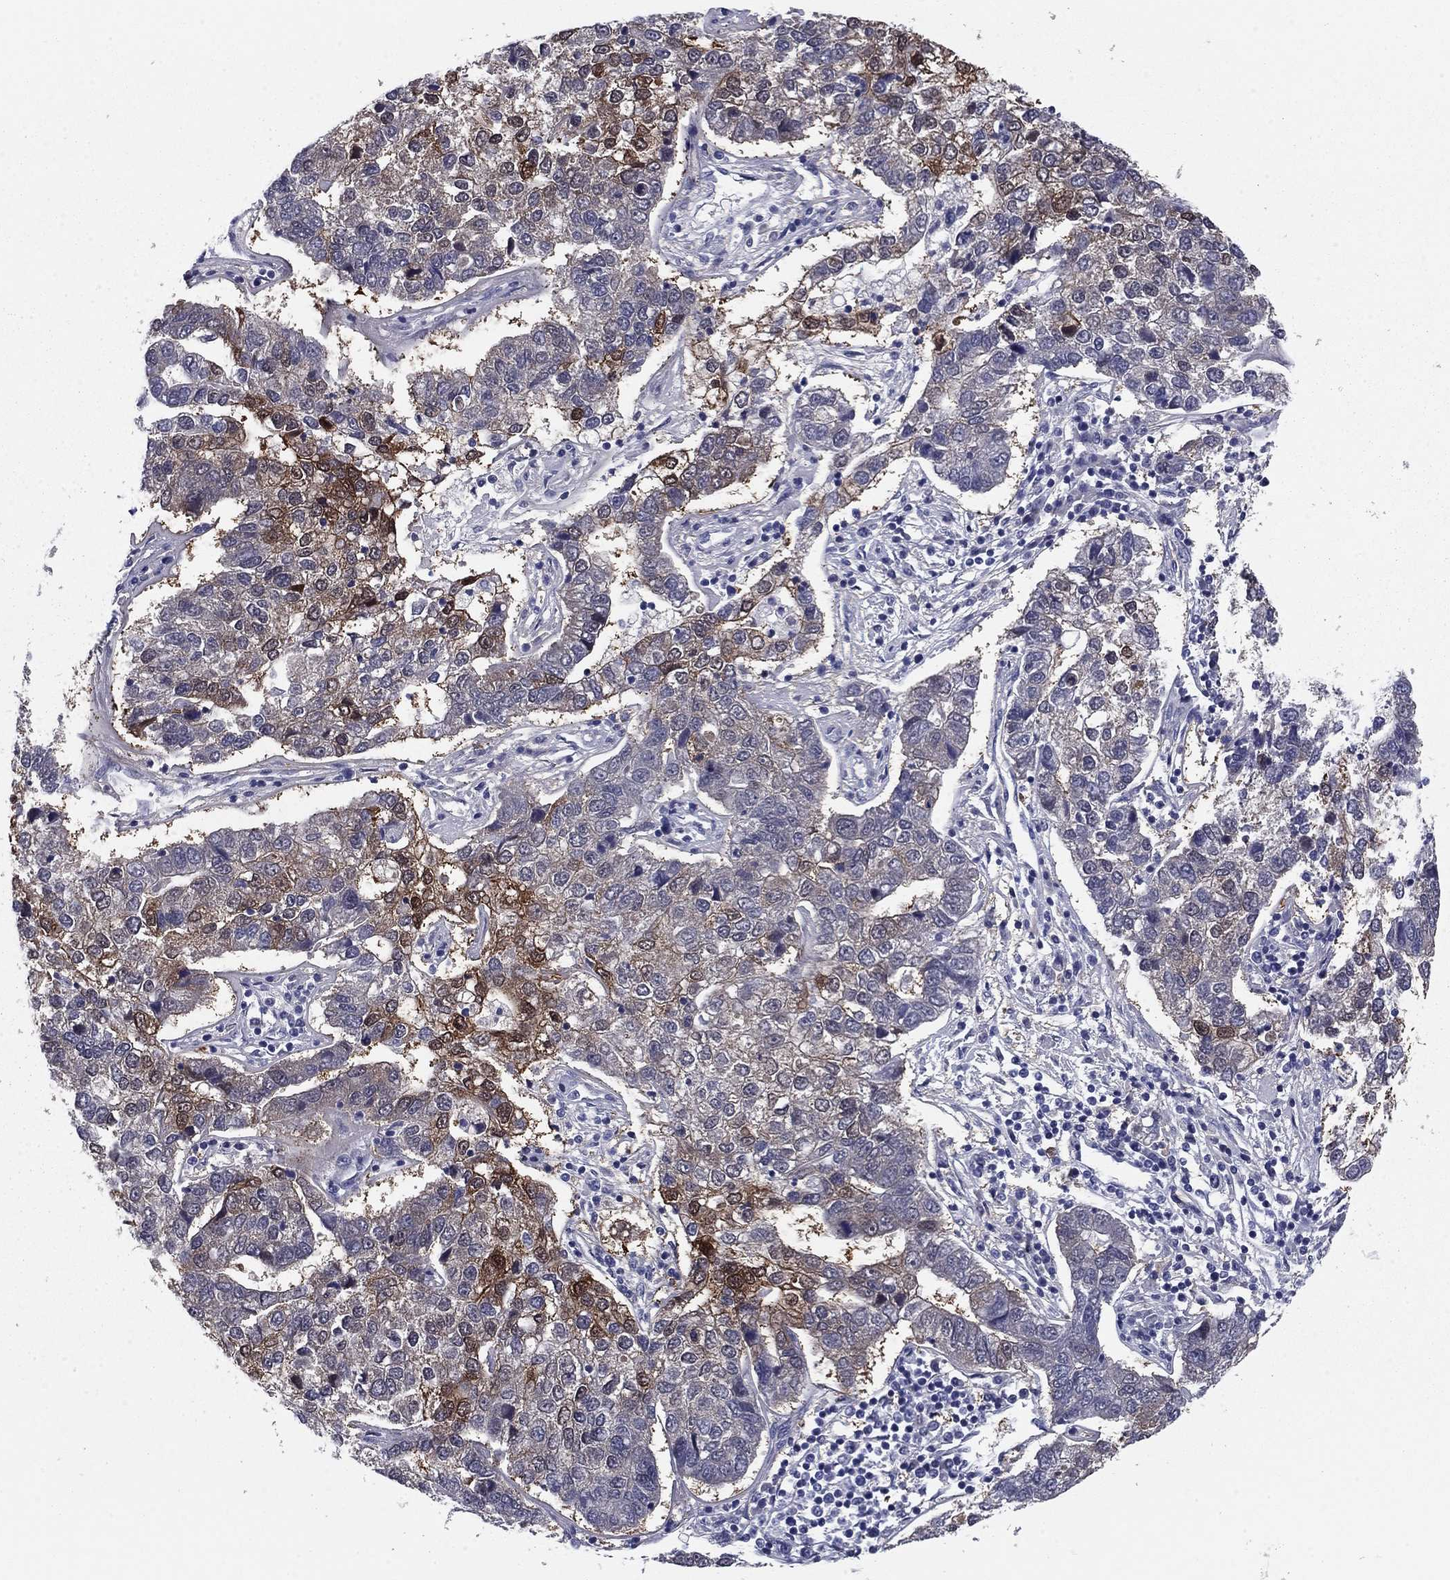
{"staining": {"intensity": "strong", "quantity": "<25%", "location": "cytoplasmic/membranous,nuclear"}, "tissue": "pancreatic cancer", "cell_type": "Tumor cells", "image_type": "cancer", "snomed": [{"axis": "morphology", "description": "Adenocarcinoma, NOS"}, {"axis": "topography", "description": "Pancreas"}], "caption": "DAB immunohistochemical staining of human pancreatic cancer (adenocarcinoma) displays strong cytoplasmic/membranous and nuclear protein staining in approximately <25% of tumor cells. (brown staining indicates protein expression, while blue staining denotes nuclei).", "gene": "REXO5", "patient": {"sex": "female", "age": 61}}